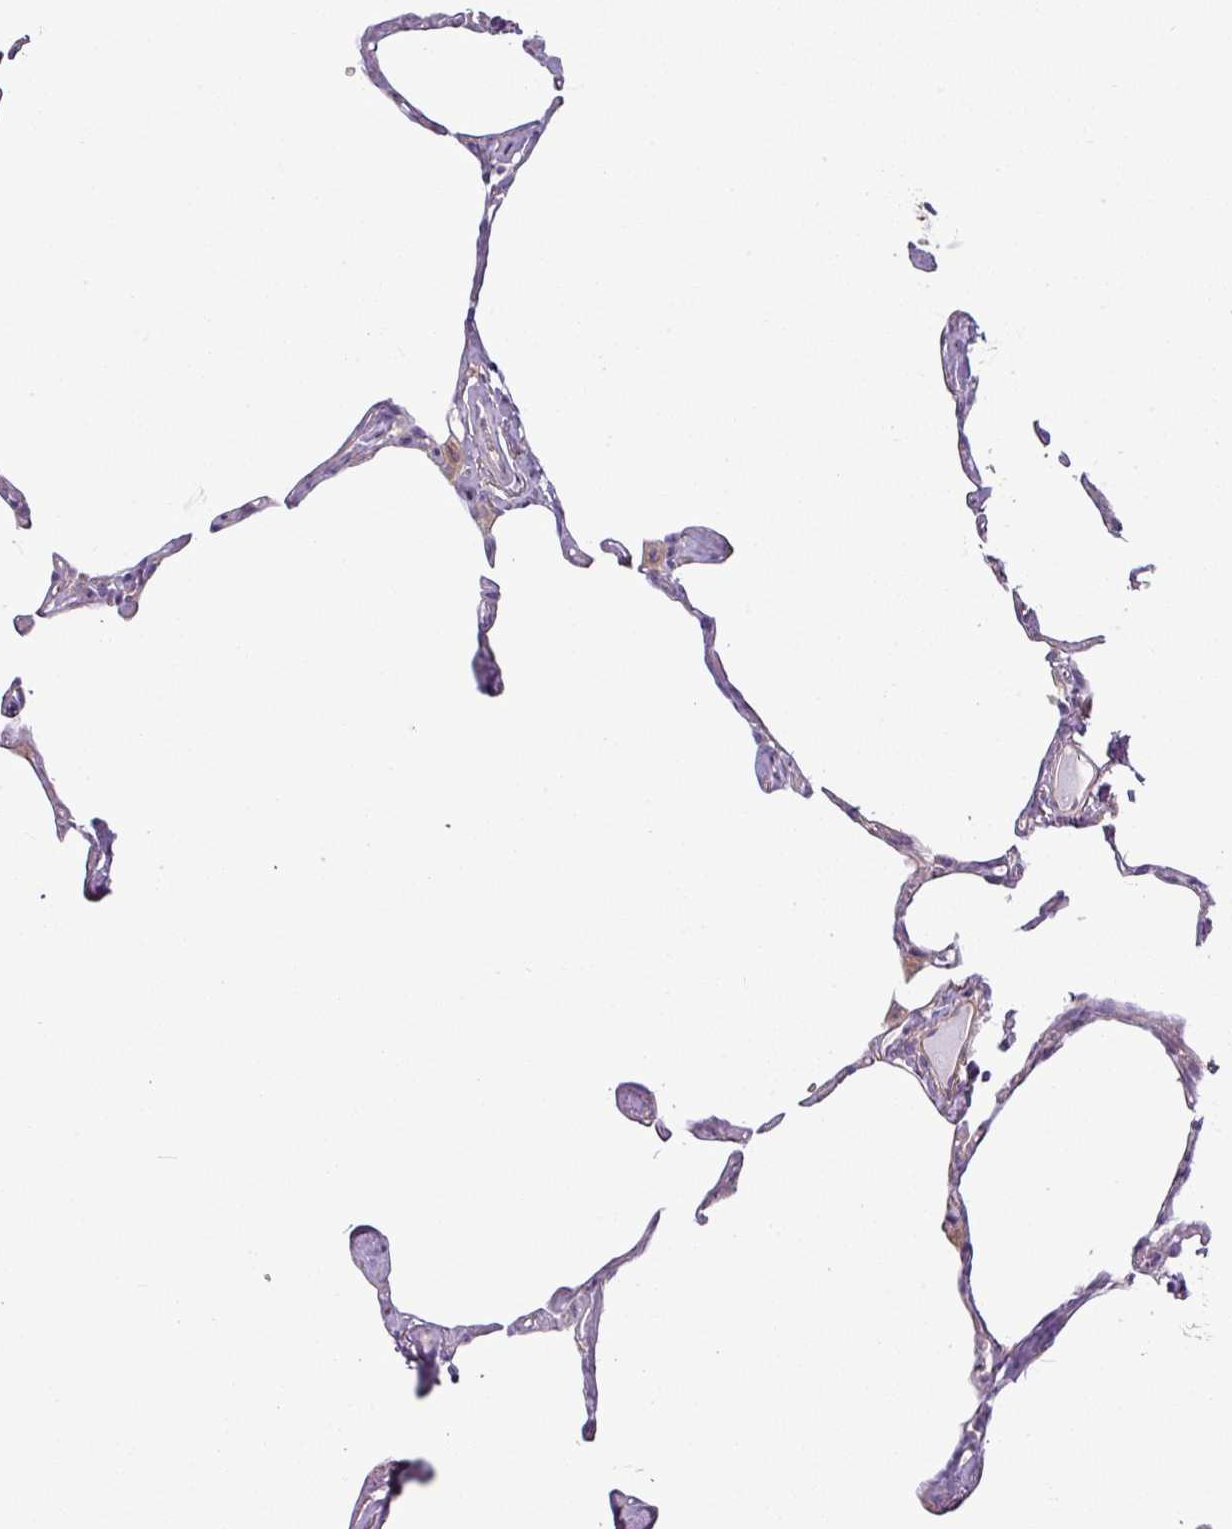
{"staining": {"intensity": "negative", "quantity": "none", "location": "none"}, "tissue": "lung", "cell_type": "Alveolar cells", "image_type": "normal", "snomed": [{"axis": "morphology", "description": "Normal tissue, NOS"}, {"axis": "topography", "description": "Lung"}], "caption": "A high-resolution image shows immunohistochemistry (IHC) staining of unremarkable lung, which reveals no significant expression in alveolar cells. The staining was performed using DAB (3,3'-diaminobenzidine) to visualize the protein expression in brown, while the nuclei were stained in blue with hematoxylin (Magnification: 20x).", "gene": "BTN2A2", "patient": {"sex": "male", "age": 65}}